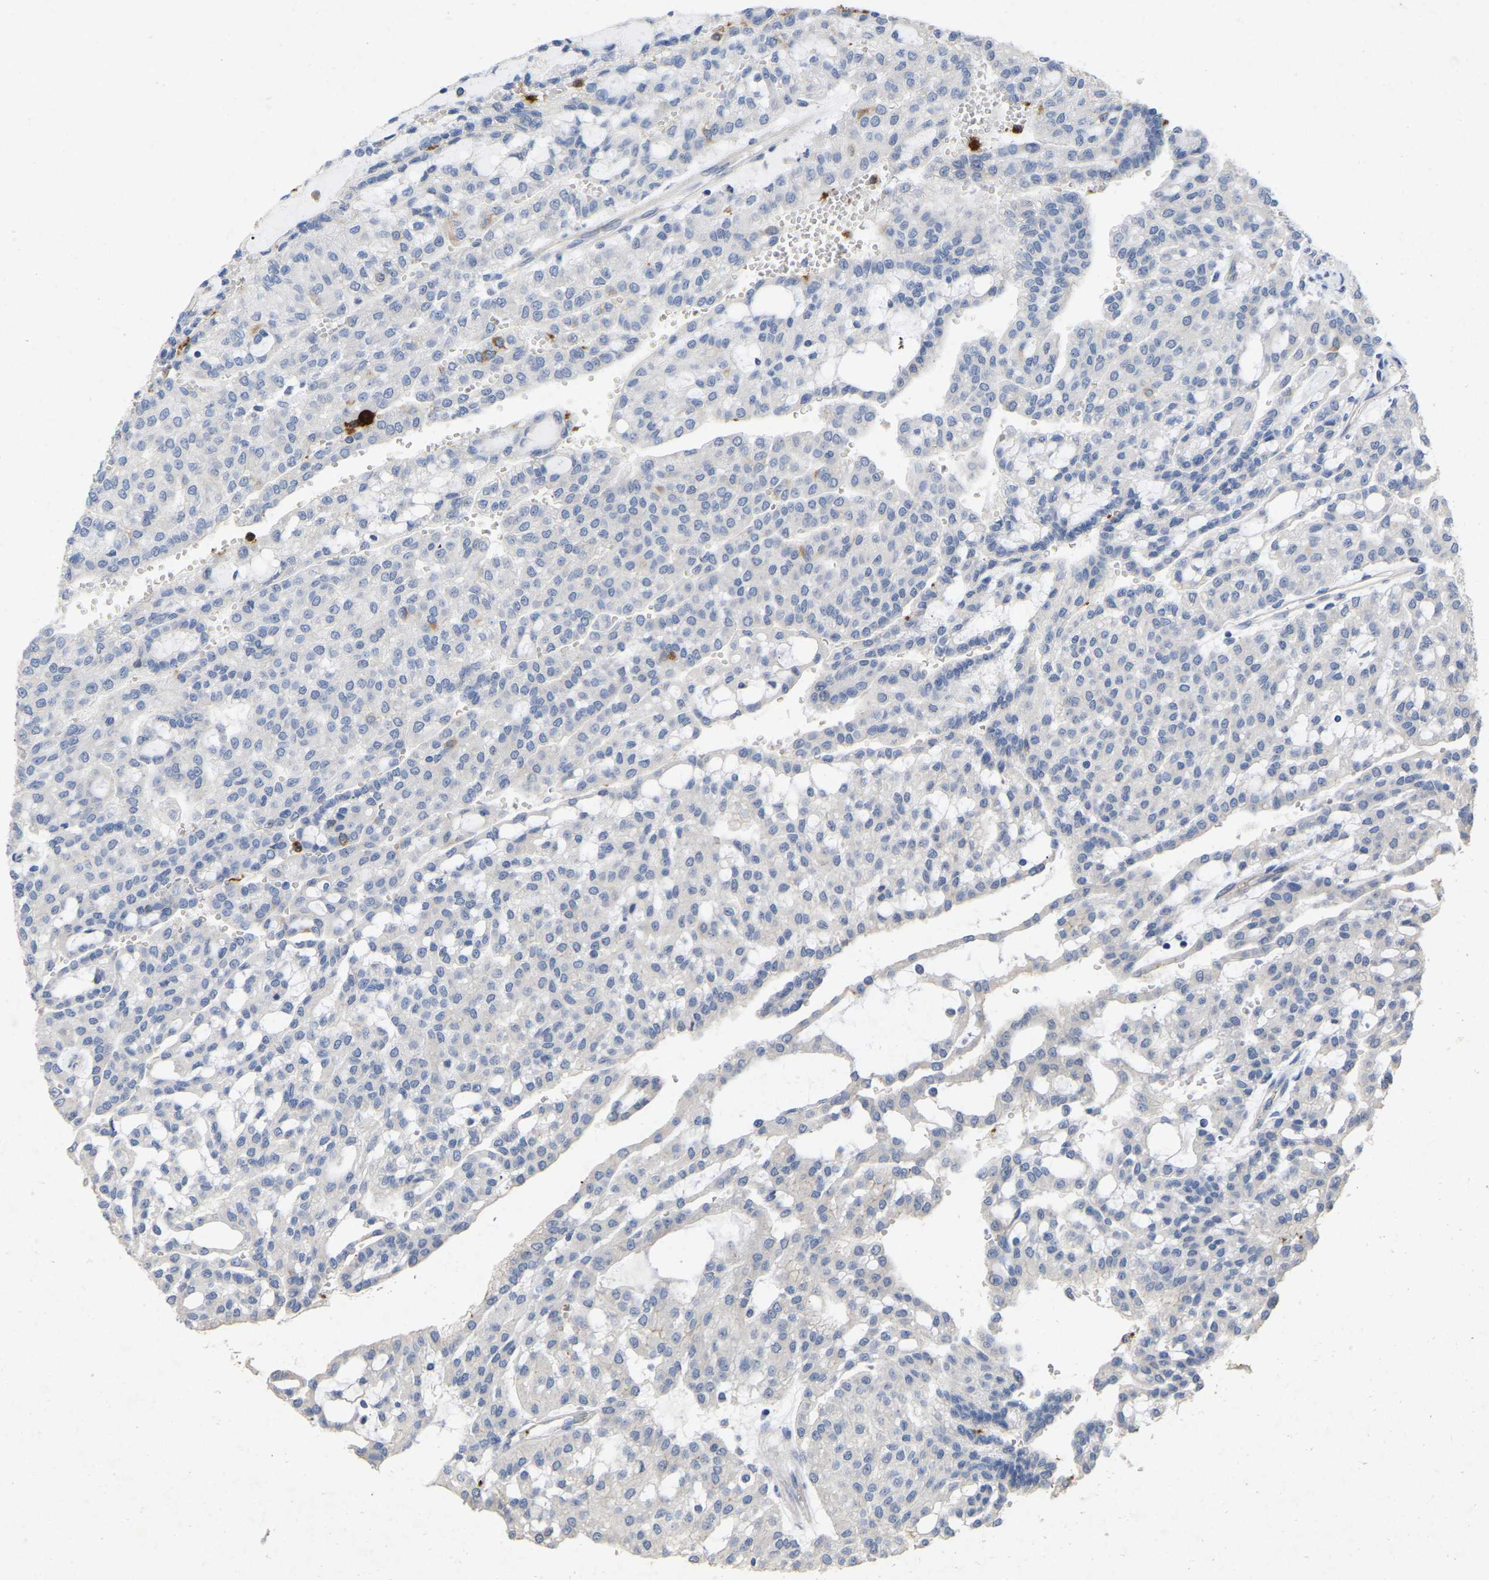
{"staining": {"intensity": "negative", "quantity": "none", "location": "none"}, "tissue": "renal cancer", "cell_type": "Tumor cells", "image_type": "cancer", "snomed": [{"axis": "morphology", "description": "Adenocarcinoma, NOS"}, {"axis": "topography", "description": "Kidney"}], "caption": "DAB immunohistochemical staining of human renal cancer (adenocarcinoma) shows no significant staining in tumor cells.", "gene": "RHEB", "patient": {"sex": "male", "age": 63}}